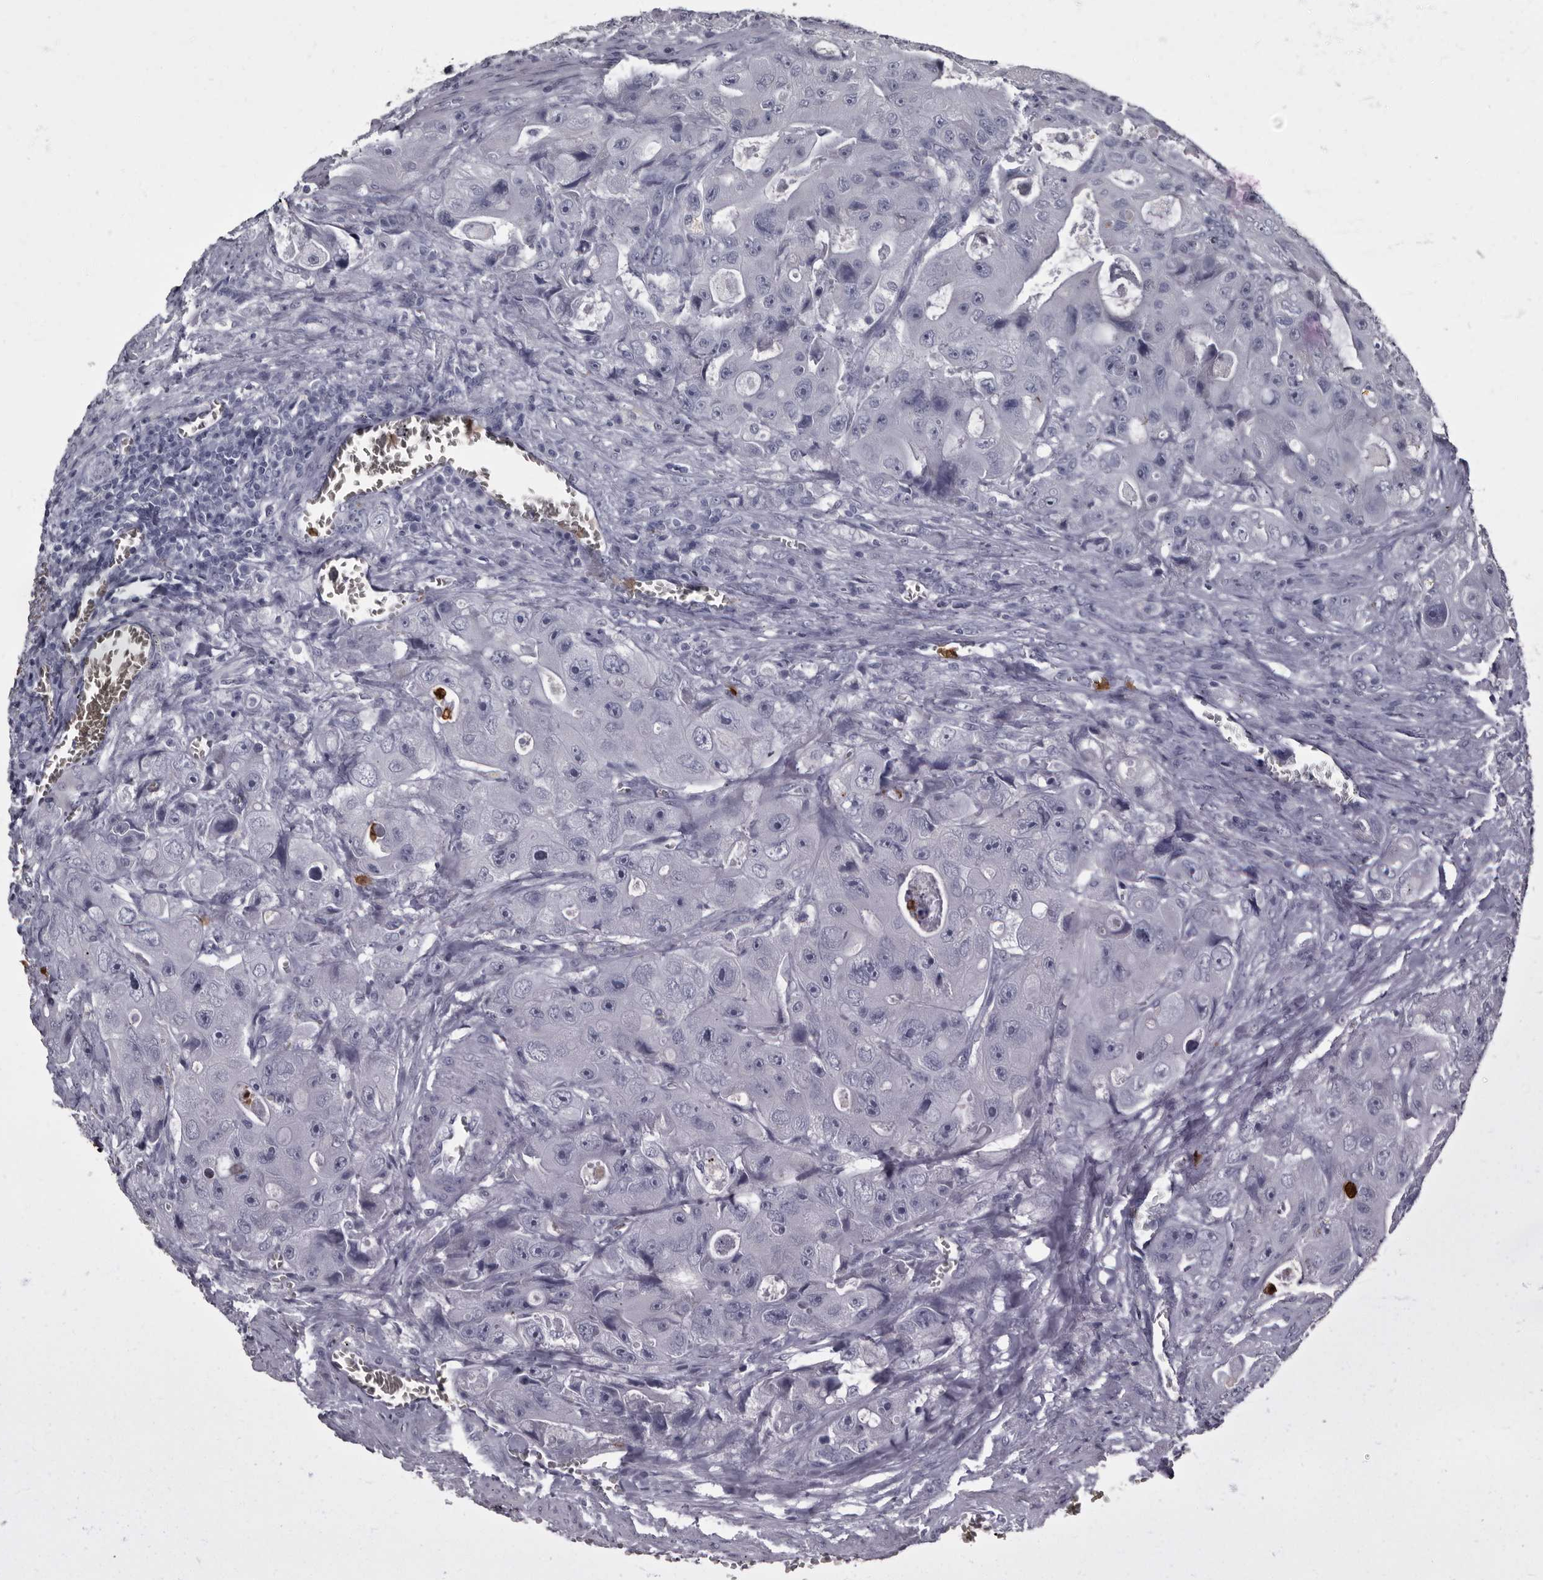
{"staining": {"intensity": "negative", "quantity": "none", "location": "none"}, "tissue": "colorectal cancer", "cell_type": "Tumor cells", "image_type": "cancer", "snomed": [{"axis": "morphology", "description": "Adenocarcinoma, NOS"}, {"axis": "topography", "description": "Colon"}], "caption": "Photomicrograph shows no significant protein expression in tumor cells of adenocarcinoma (colorectal).", "gene": "TPD52L1", "patient": {"sex": "female", "age": 46}}